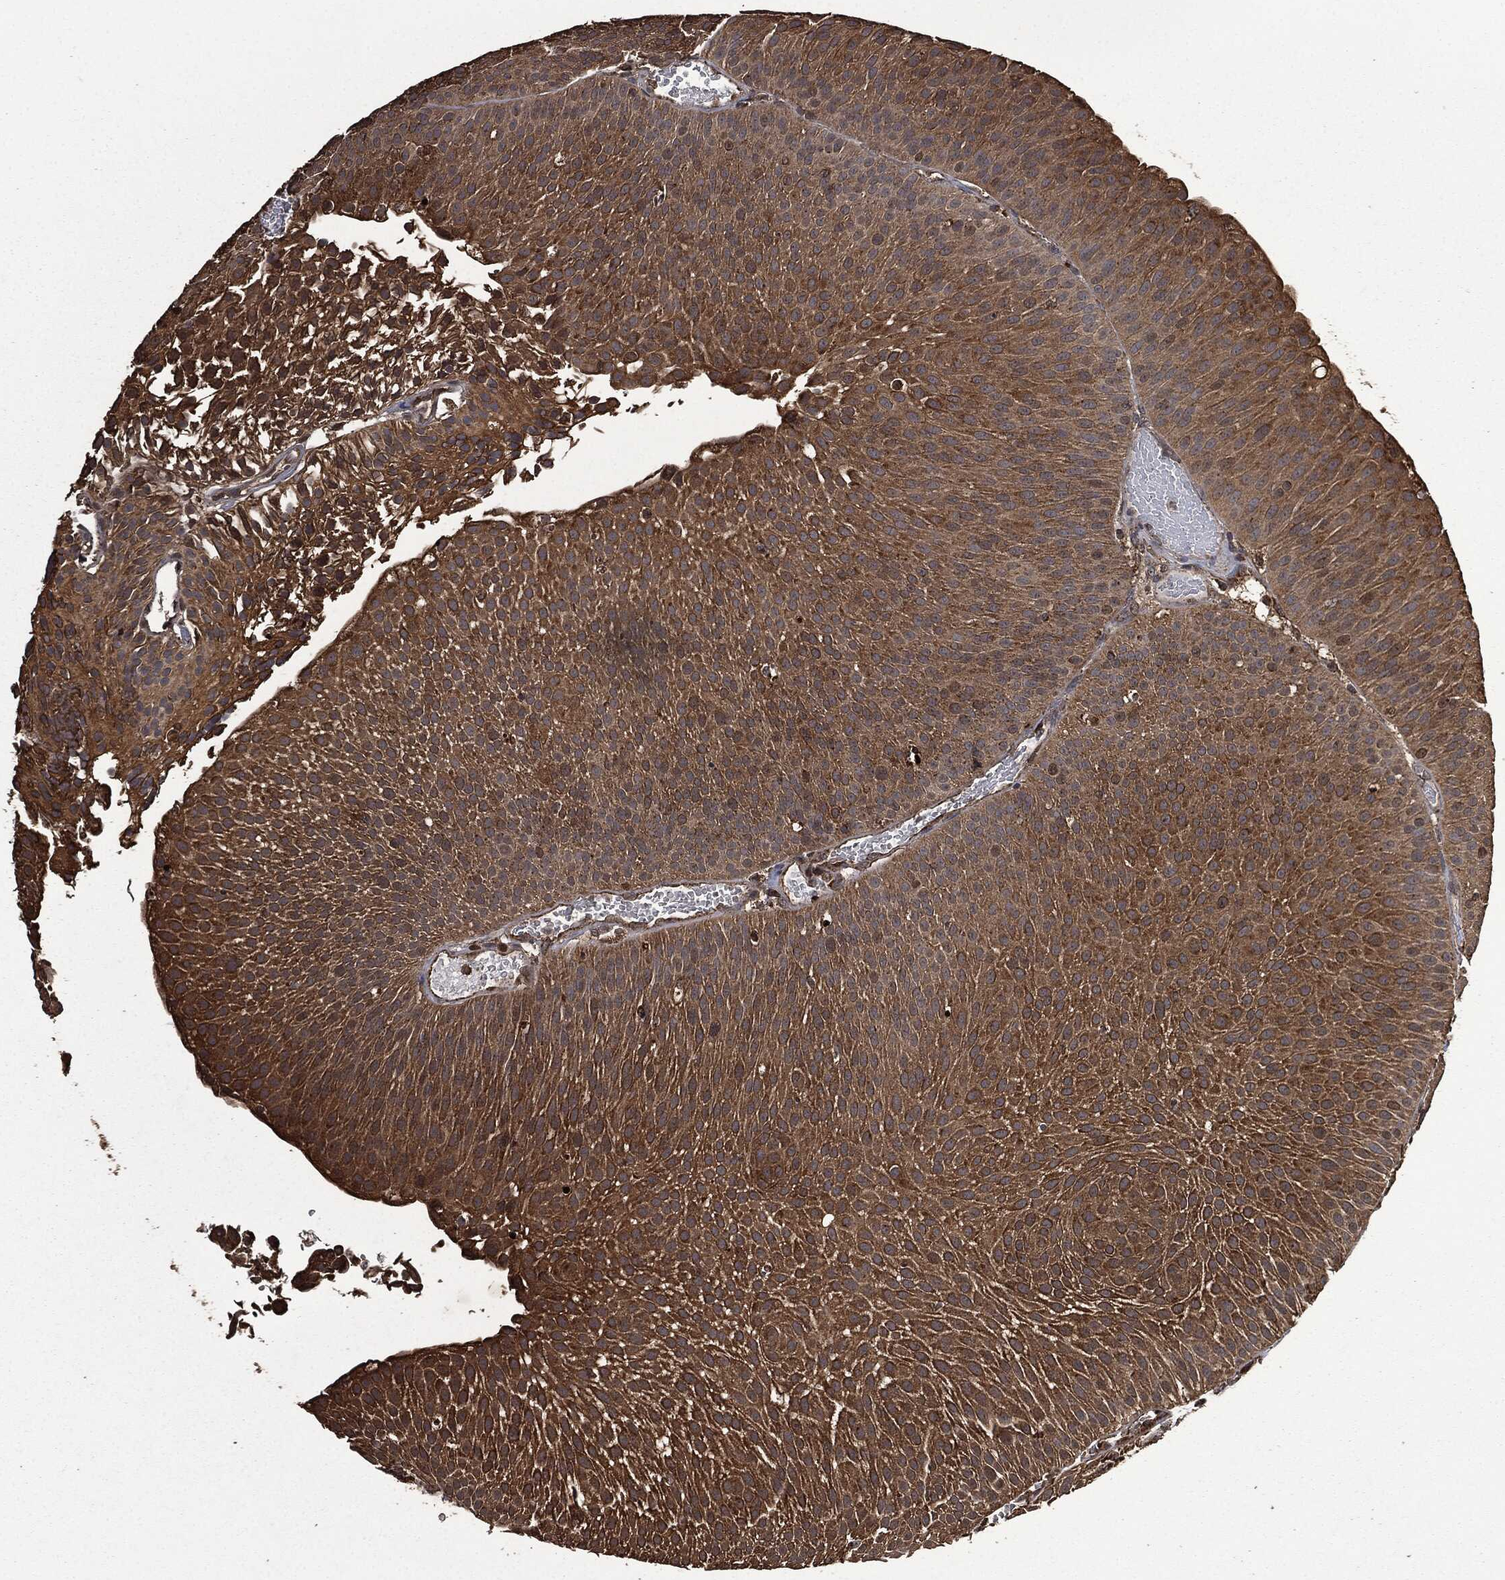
{"staining": {"intensity": "strong", "quantity": "25%-75%", "location": "cytoplasmic/membranous"}, "tissue": "urothelial cancer", "cell_type": "Tumor cells", "image_type": "cancer", "snomed": [{"axis": "morphology", "description": "Urothelial carcinoma, Low grade"}, {"axis": "topography", "description": "Urinary bladder"}], "caption": "Protein staining of urothelial cancer tissue exhibits strong cytoplasmic/membranous positivity in about 25%-75% of tumor cells.", "gene": "LIG3", "patient": {"sex": "male", "age": 65}}